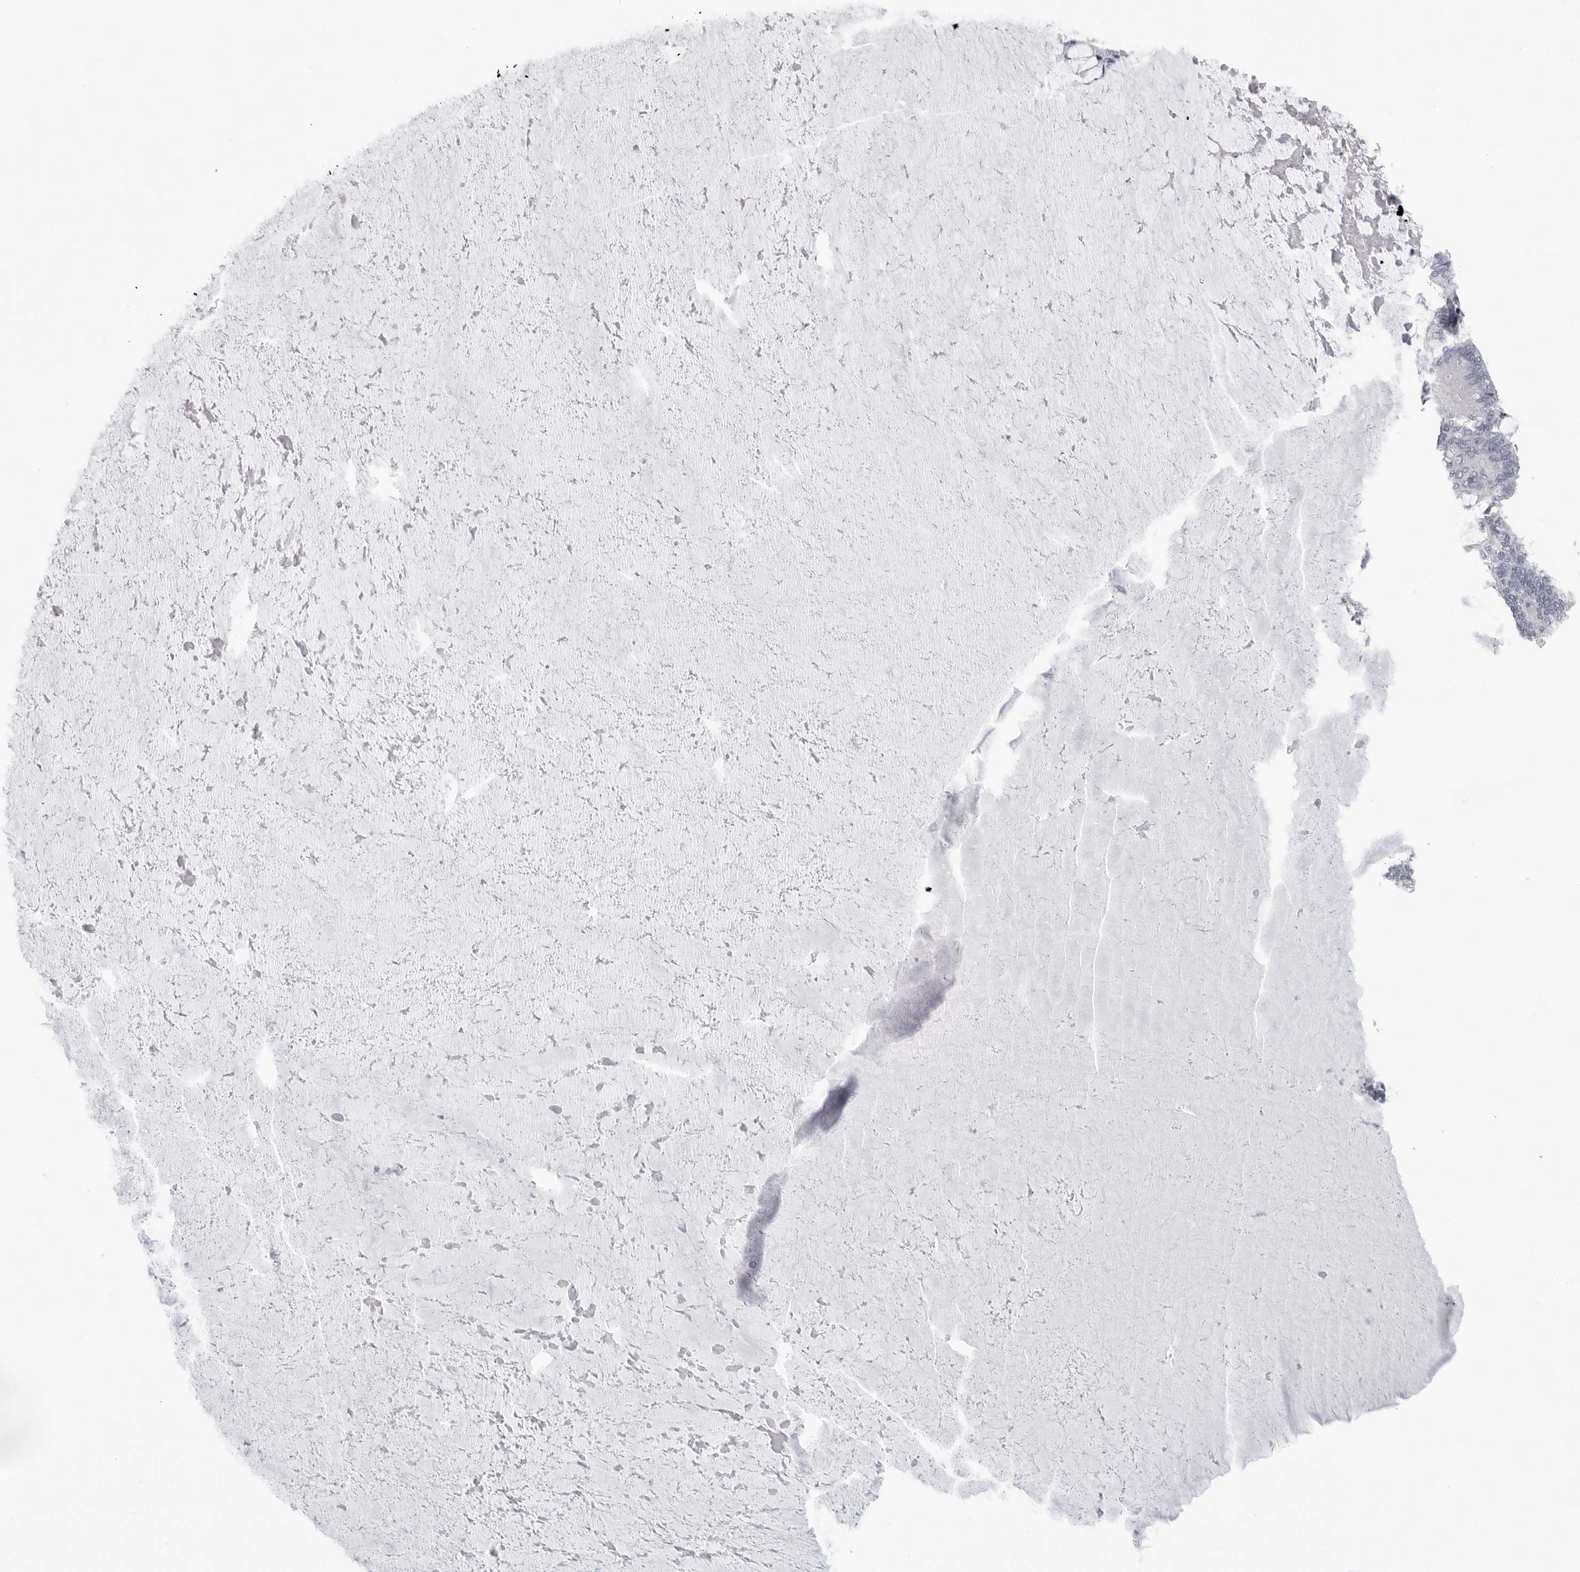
{"staining": {"intensity": "negative", "quantity": "none", "location": "none"}, "tissue": "ovarian cancer", "cell_type": "Tumor cells", "image_type": "cancer", "snomed": [{"axis": "morphology", "description": "Cystadenocarcinoma, mucinous, NOS"}, {"axis": "topography", "description": "Ovary"}], "caption": "A photomicrograph of ovarian cancer stained for a protein demonstrates no brown staining in tumor cells.", "gene": "PGA3", "patient": {"sex": "female", "age": 61}}